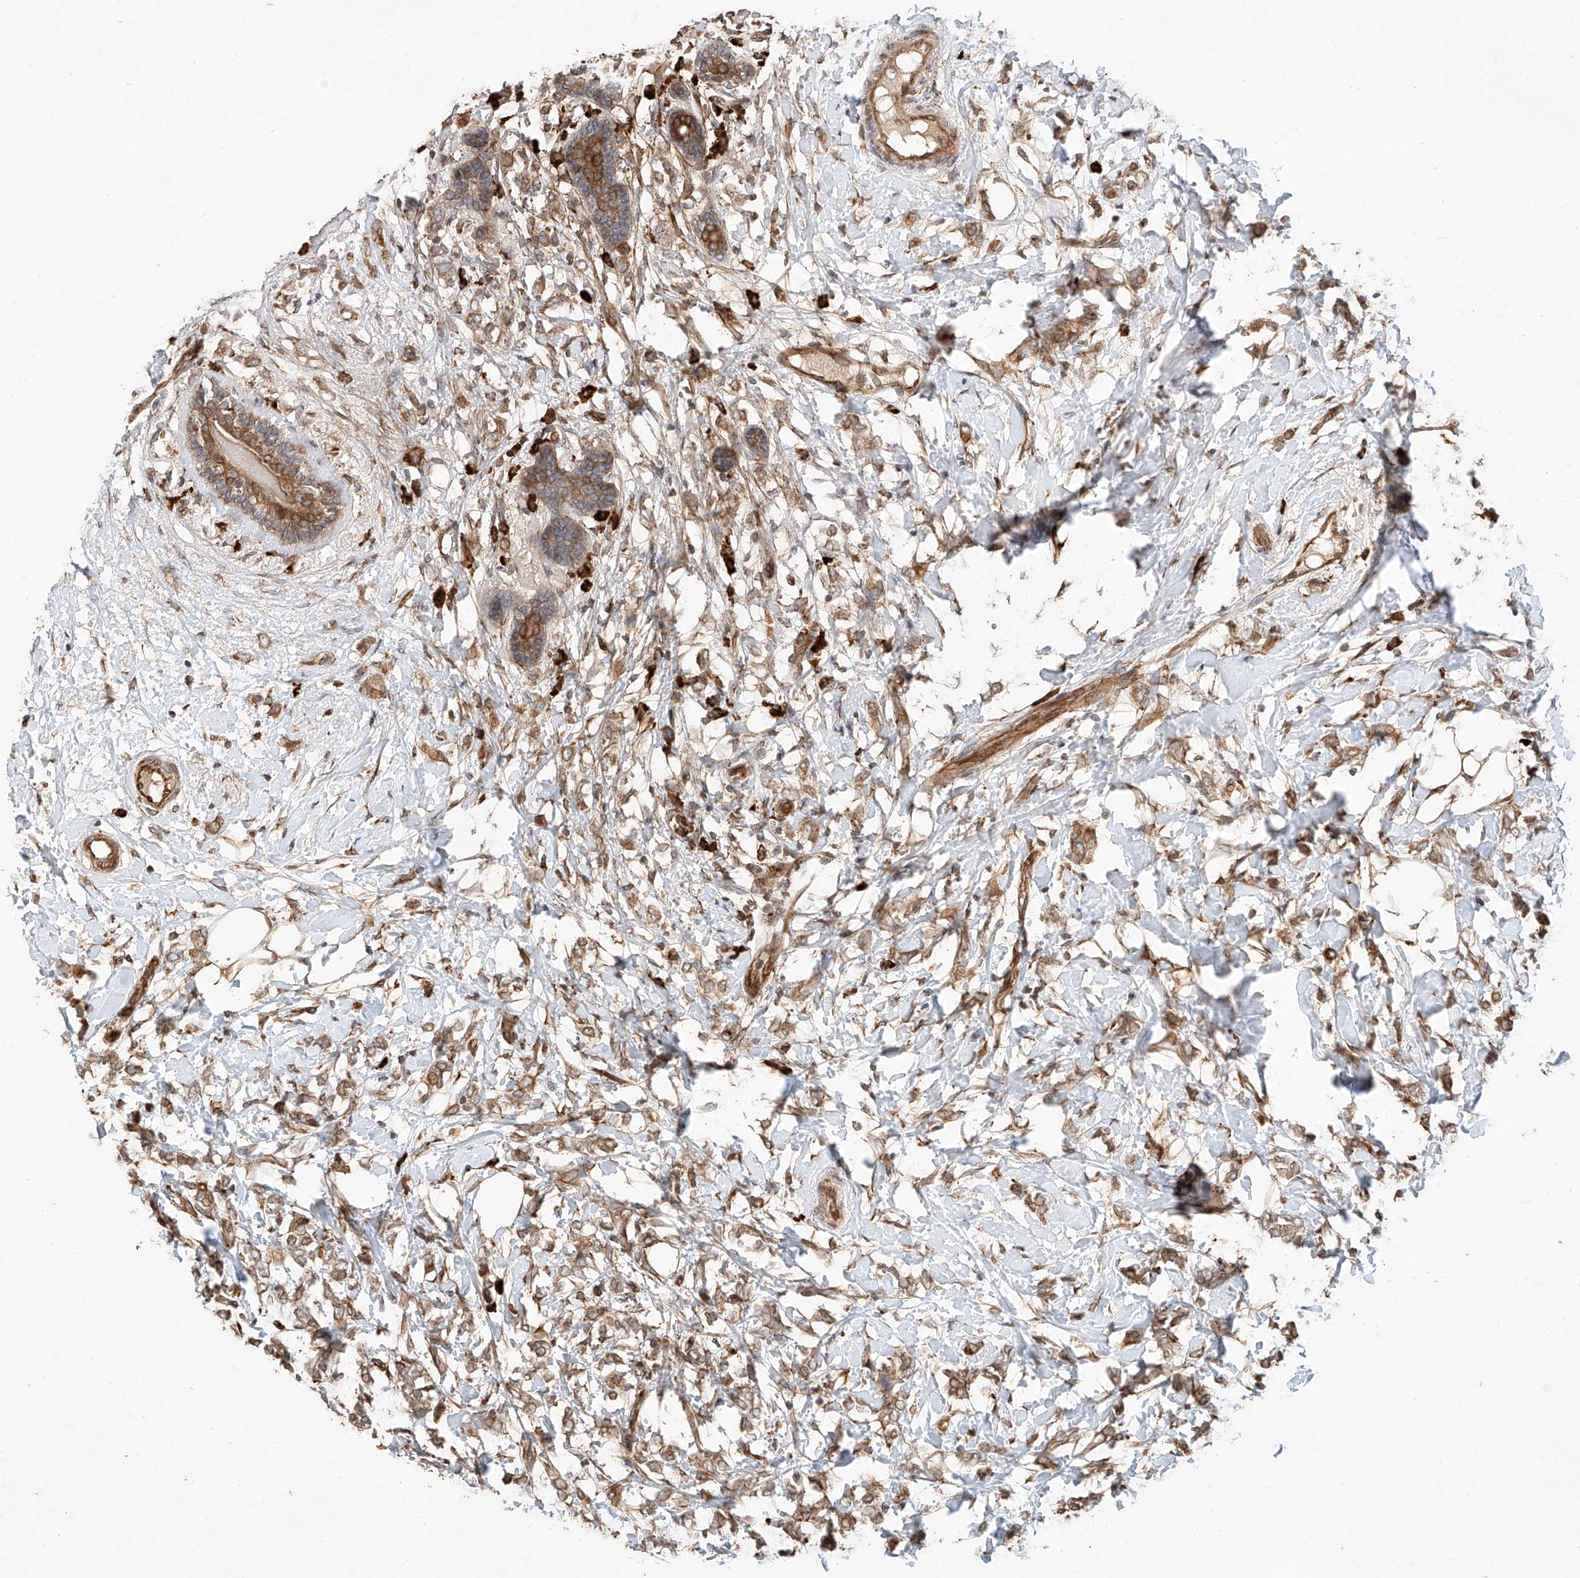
{"staining": {"intensity": "moderate", "quantity": ">75%", "location": "cytoplasmic/membranous"}, "tissue": "breast cancer", "cell_type": "Tumor cells", "image_type": "cancer", "snomed": [{"axis": "morphology", "description": "Normal tissue, NOS"}, {"axis": "morphology", "description": "Lobular carcinoma"}, {"axis": "topography", "description": "Breast"}], "caption": "A brown stain shows moderate cytoplasmic/membranous staining of a protein in human breast cancer tumor cells. The staining was performed using DAB, with brown indicating positive protein expression. Nuclei are stained blue with hematoxylin.", "gene": "ZNF84", "patient": {"sex": "female", "age": 47}}